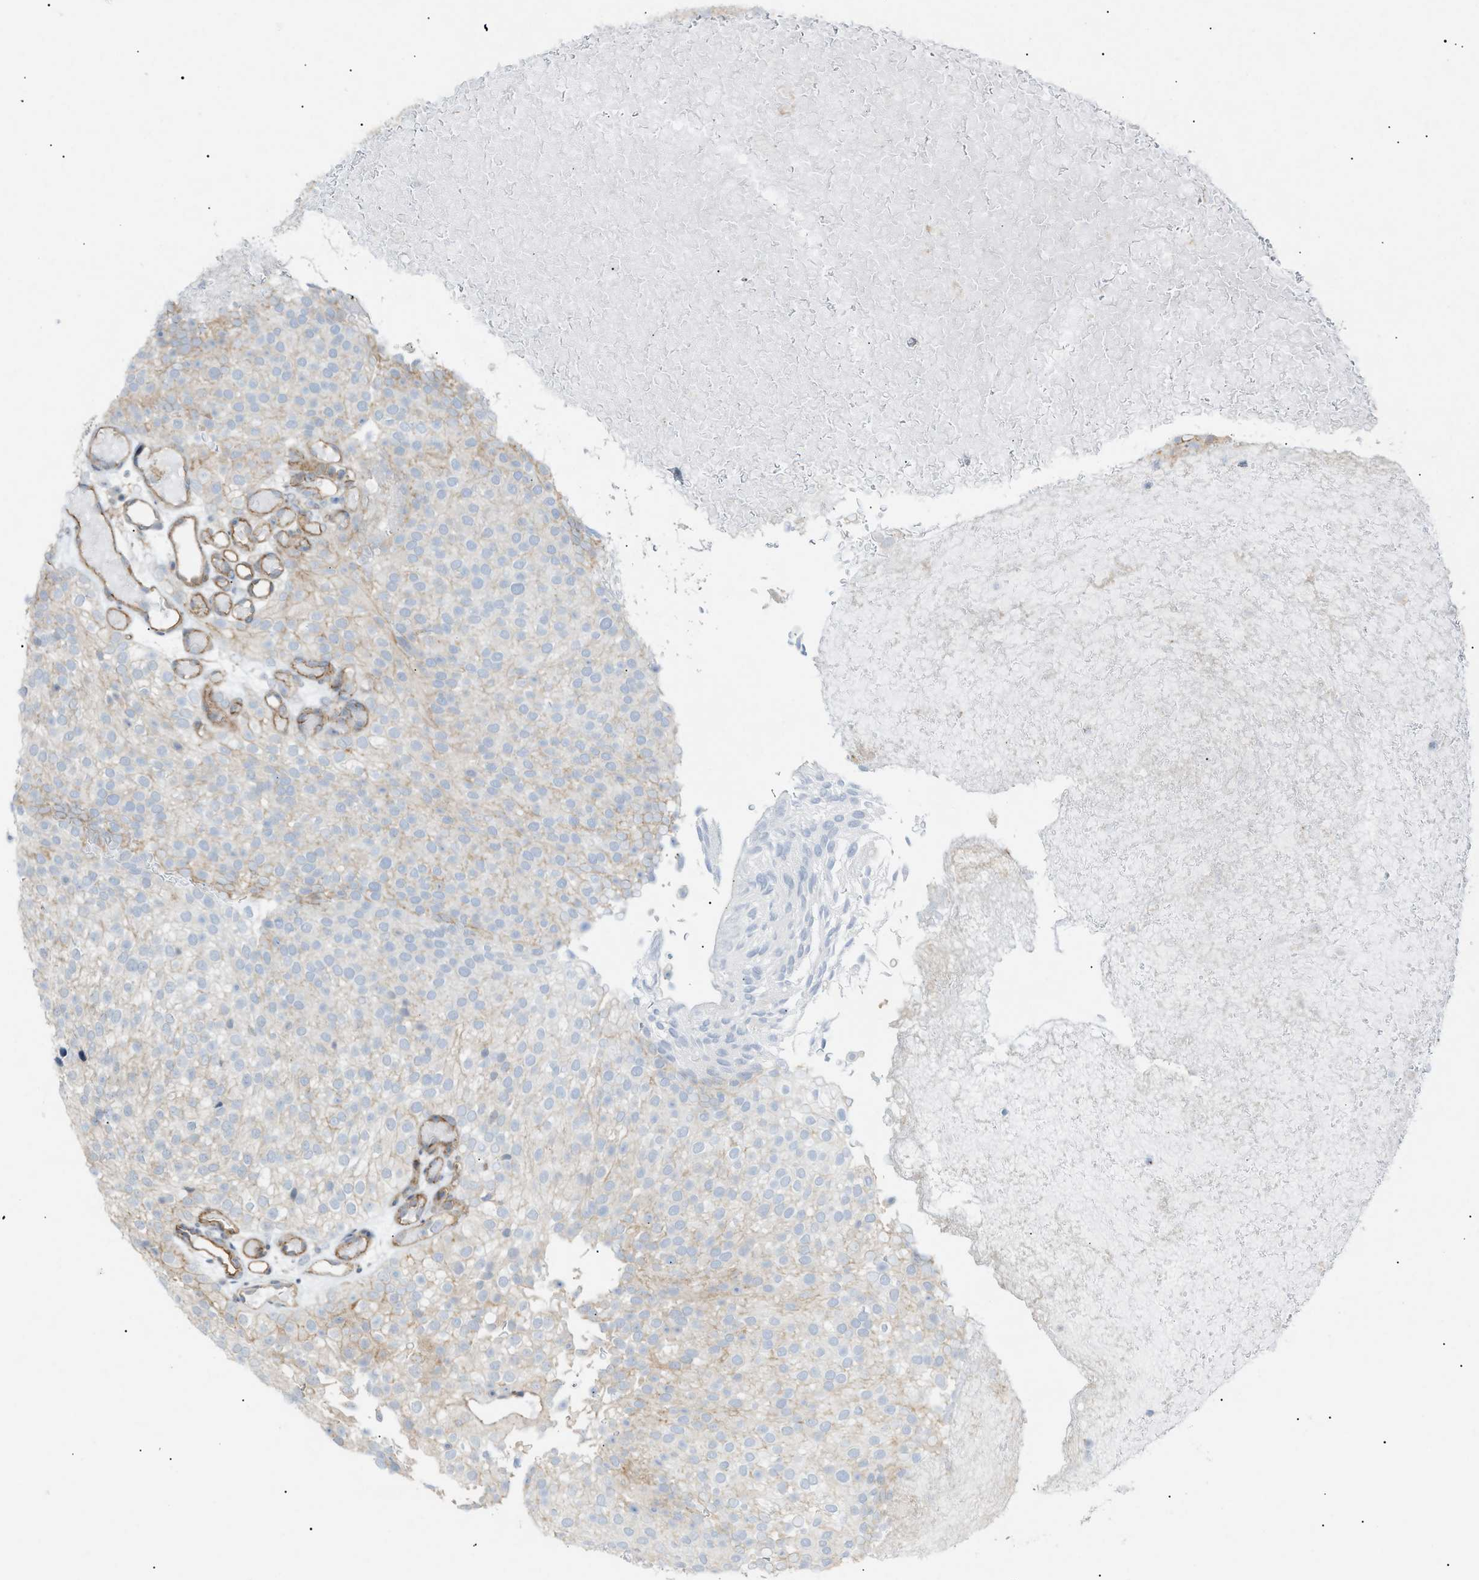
{"staining": {"intensity": "weak", "quantity": "<25%", "location": "cytoplasmic/membranous"}, "tissue": "urothelial cancer", "cell_type": "Tumor cells", "image_type": "cancer", "snomed": [{"axis": "morphology", "description": "Urothelial carcinoma, Low grade"}, {"axis": "topography", "description": "Urinary bladder"}], "caption": "The immunohistochemistry image has no significant staining in tumor cells of low-grade urothelial carcinoma tissue.", "gene": "ZFHX2", "patient": {"sex": "male", "age": 78}}